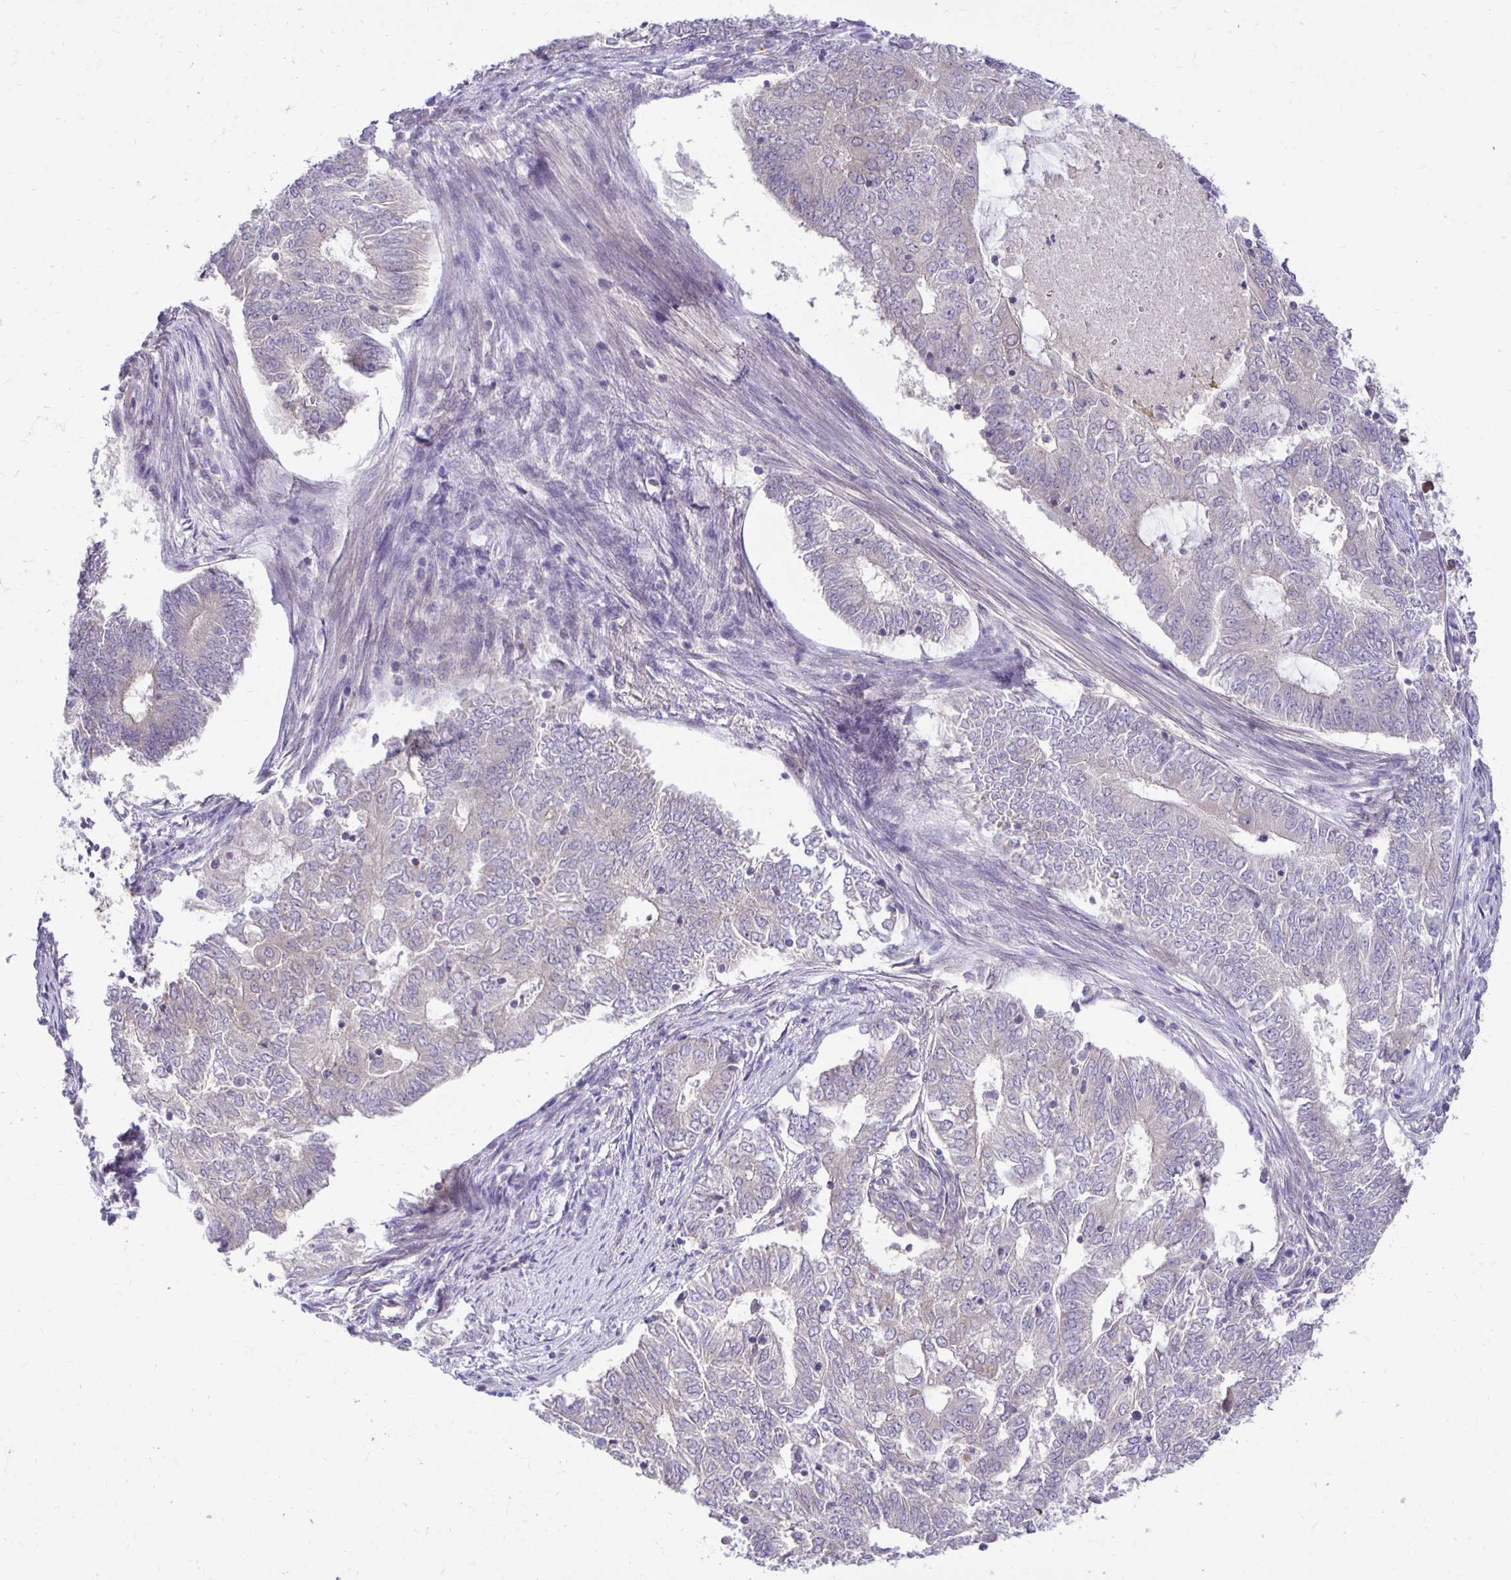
{"staining": {"intensity": "negative", "quantity": "none", "location": "none"}, "tissue": "endometrial cancer", "cell_type": "Tumor cells", "image_type": "cancer", "snomed": [{"axis": "morphology", "description": "Adenocarcinoma, NOS"}, {"axis": "topography", "description": "Endometrium"}], "caption": "The IHC image has no significant positivity in tumor cells of endometrial adenocarcinoma tissue. (DAB immunohistochemistry (IHC) visualized using brightfield microscopy, high magnification).", "gene": "MIEN1", "patient": {"sex": "female", "age": 62}}